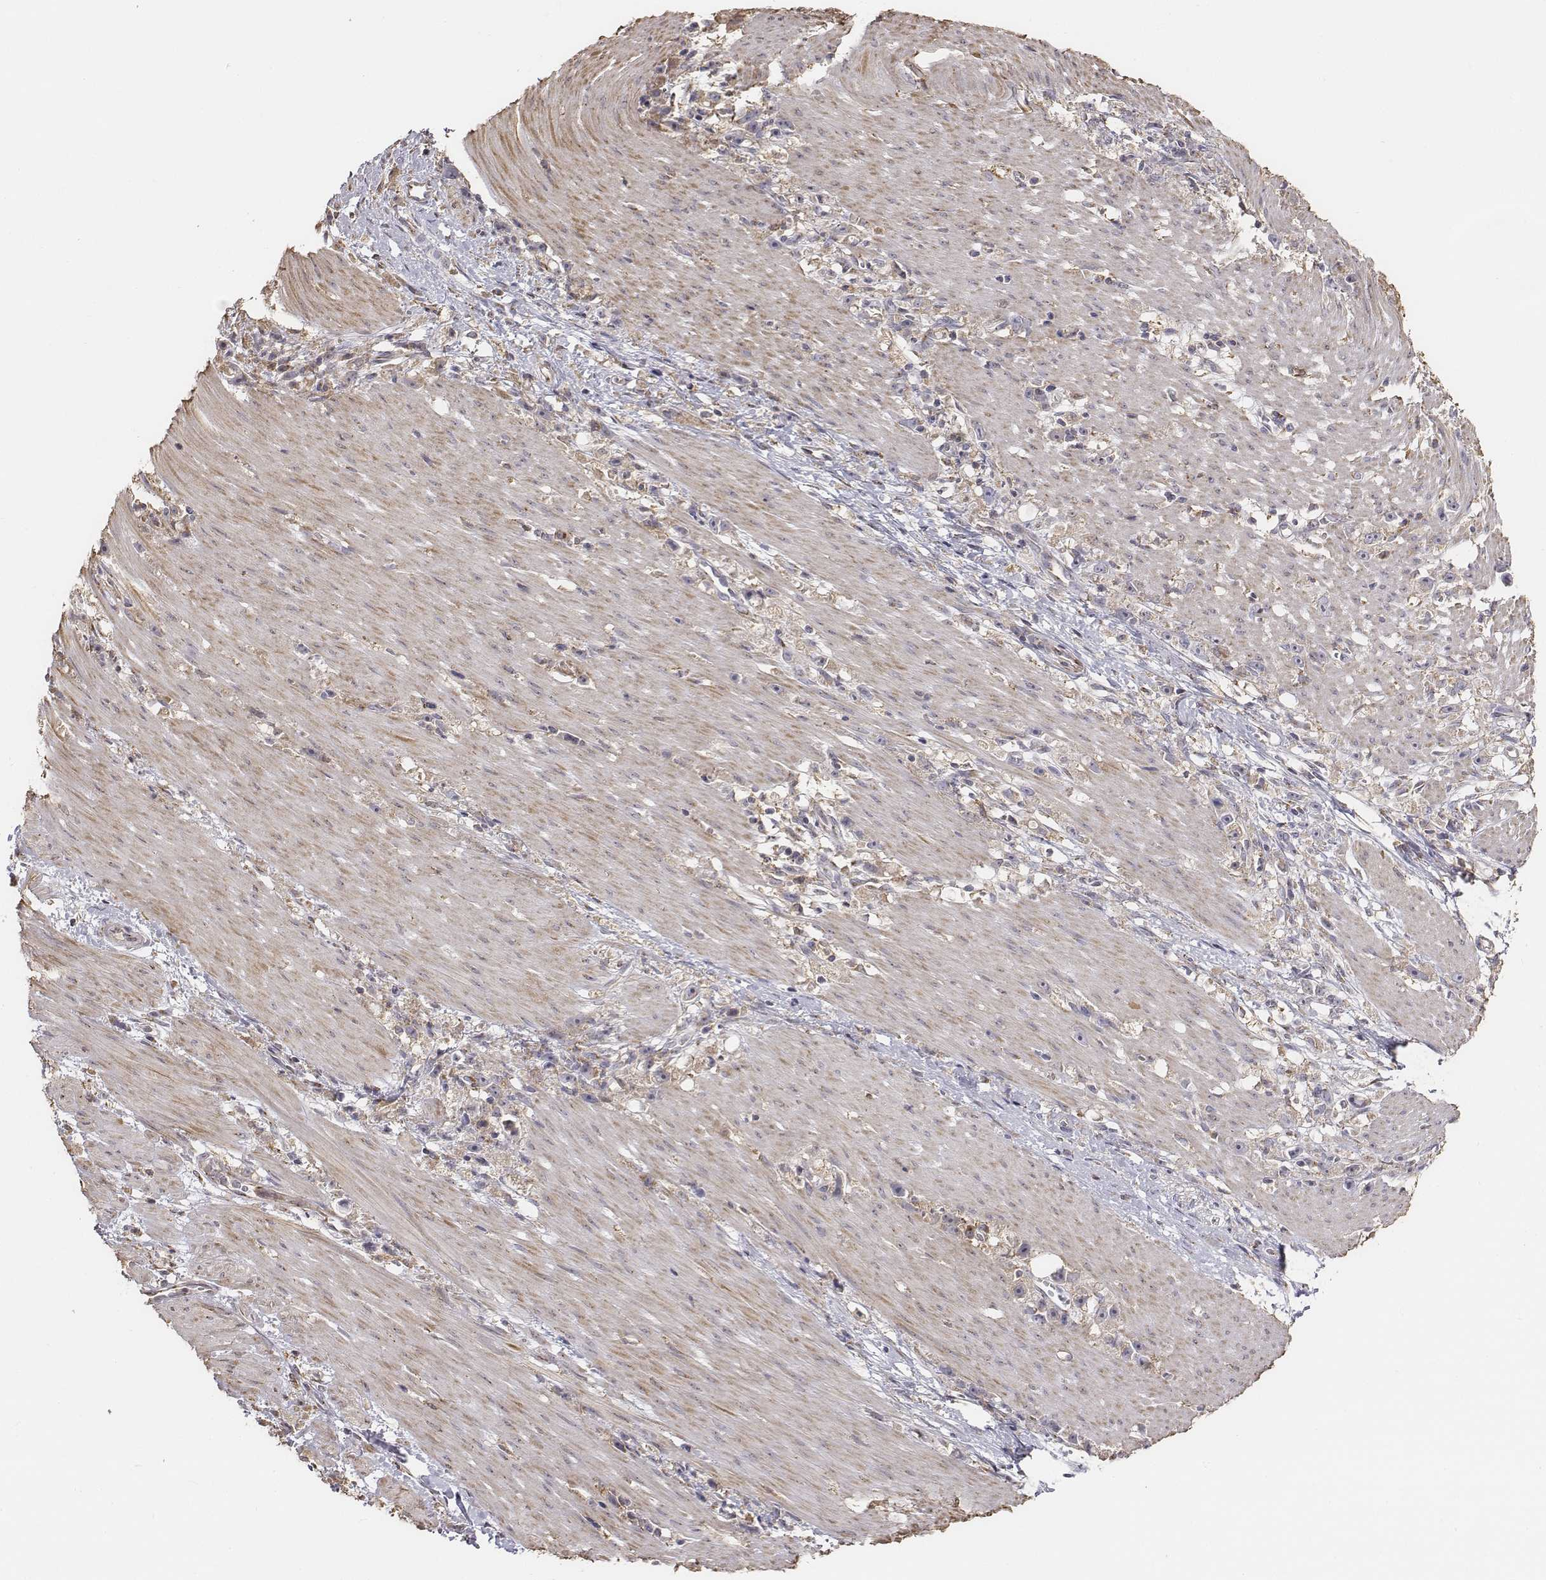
{"staining": {"intensity": "weak", "quantity": ">75%", "location": "cytoplasmic/membranous"}, "tissue": "stomach cancer", "cell_type": "Tumor cells", "image_type": "cancer", "snomed": [{"axis": "morphology", "description": "Adenocarcinoma, NOS"}, {"axis": "topography", "description": "Stomach"}], "caption": "An immunohistochemistry image of tumor tissue is shown. Protein staining in brown labels weak cytoplasmic/membranous positivity in stomach cancer (adenocarcinoma) within tumor cells.", "gene": "AP1B1", "patient": {"sex": "female", "age": 59}}